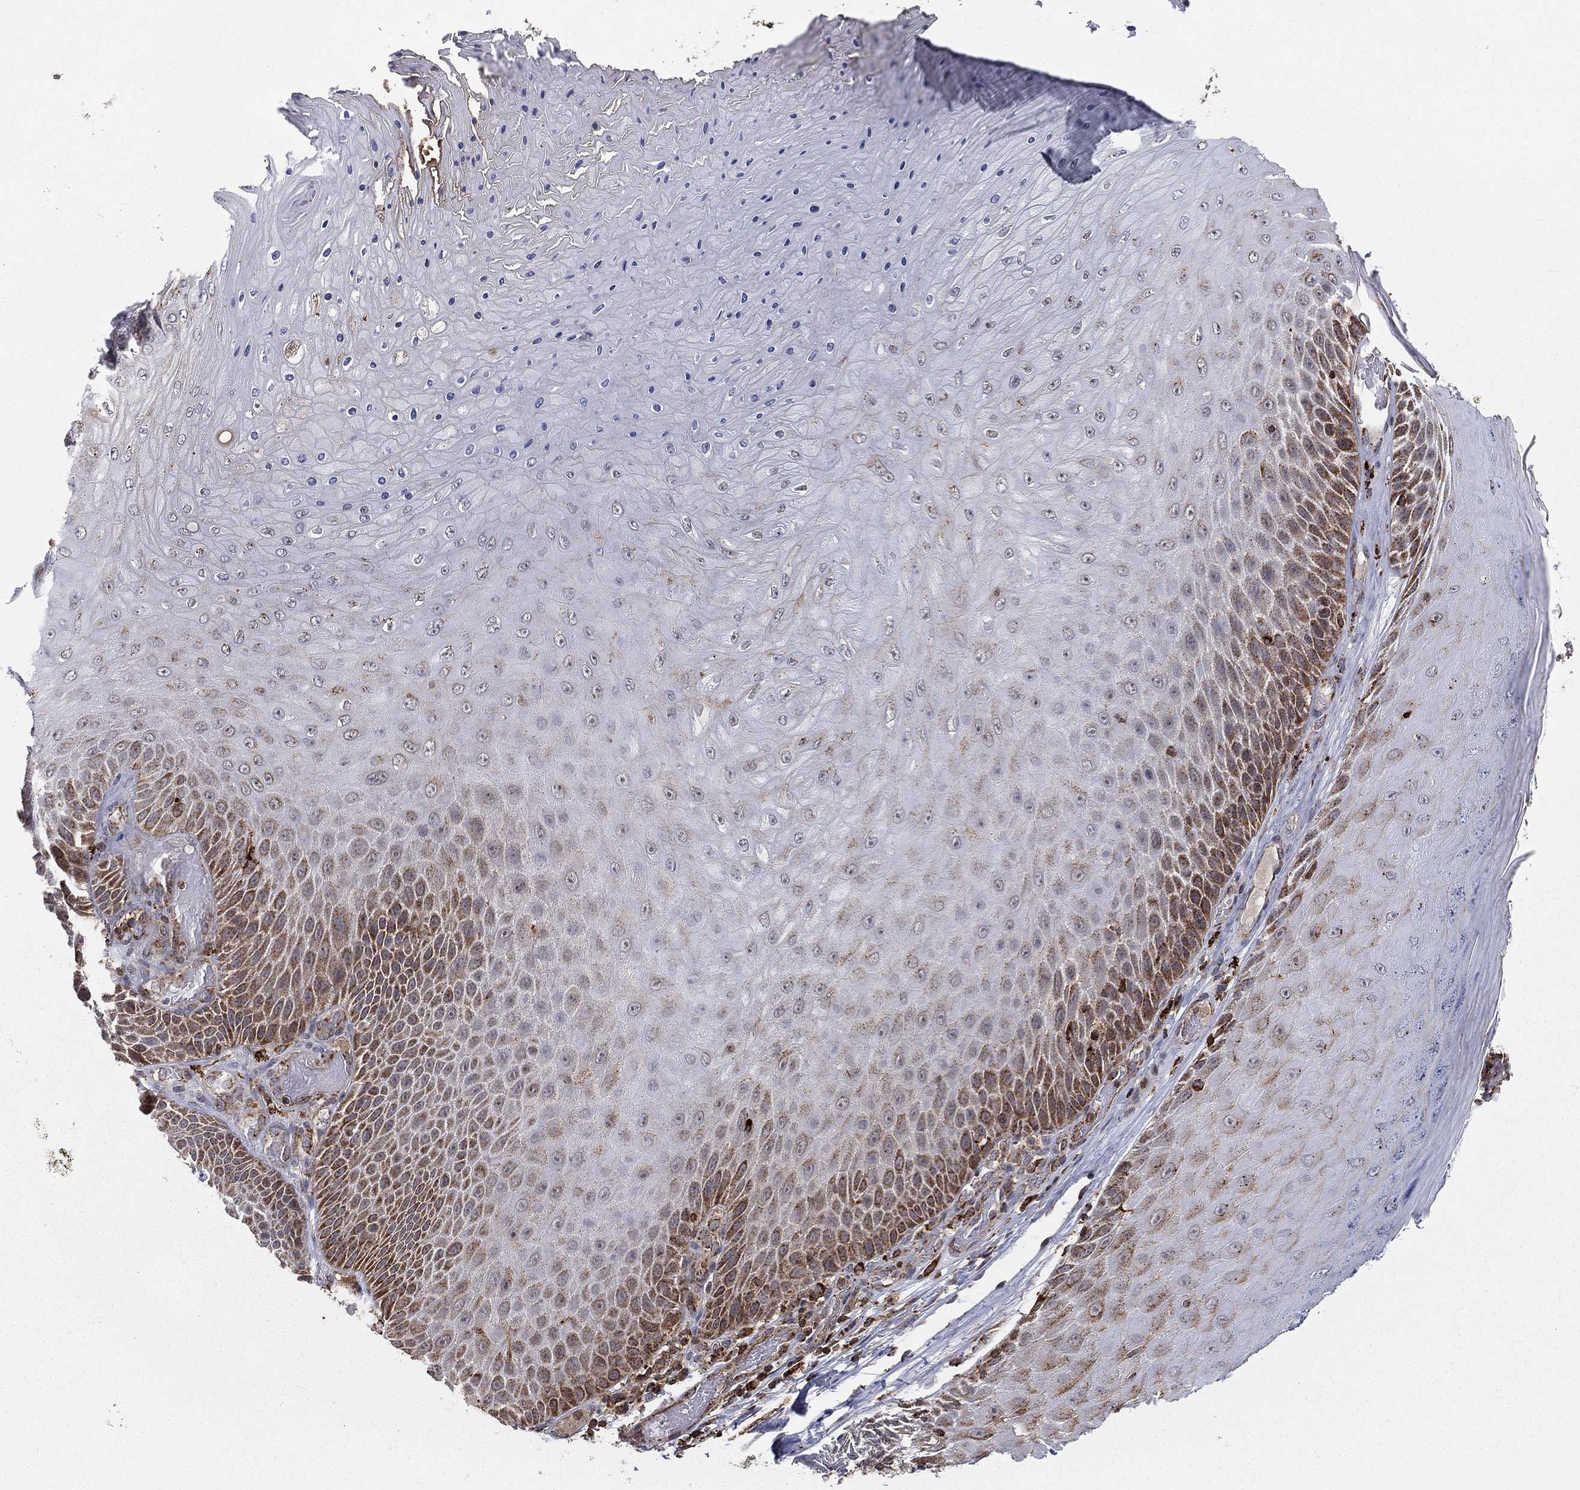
{"staining": {"intensity": "strong", "quantity": "<25%", "location": "cytoplasmic/membranous"}, "tissue": "skin cancer", "cell_type": "Tumor cells", "image_type": "cancer", "snomed": [{"axis": "morphology", "description": "Squamous cell carcinoma, NOS"}, {"axis": "topography", "description": "Skin"}], "caption": "Squamous cell carcinoma (skin) stained with DAB (3,3'-diaminobenzidine) immunohistochemistry (IHC) reveals medium levels of strong cytoplasmic/membranous expression in about <25% of tumor cells.", "gene": "RIN3", "patient": {"sex": "male", "age": 62}}